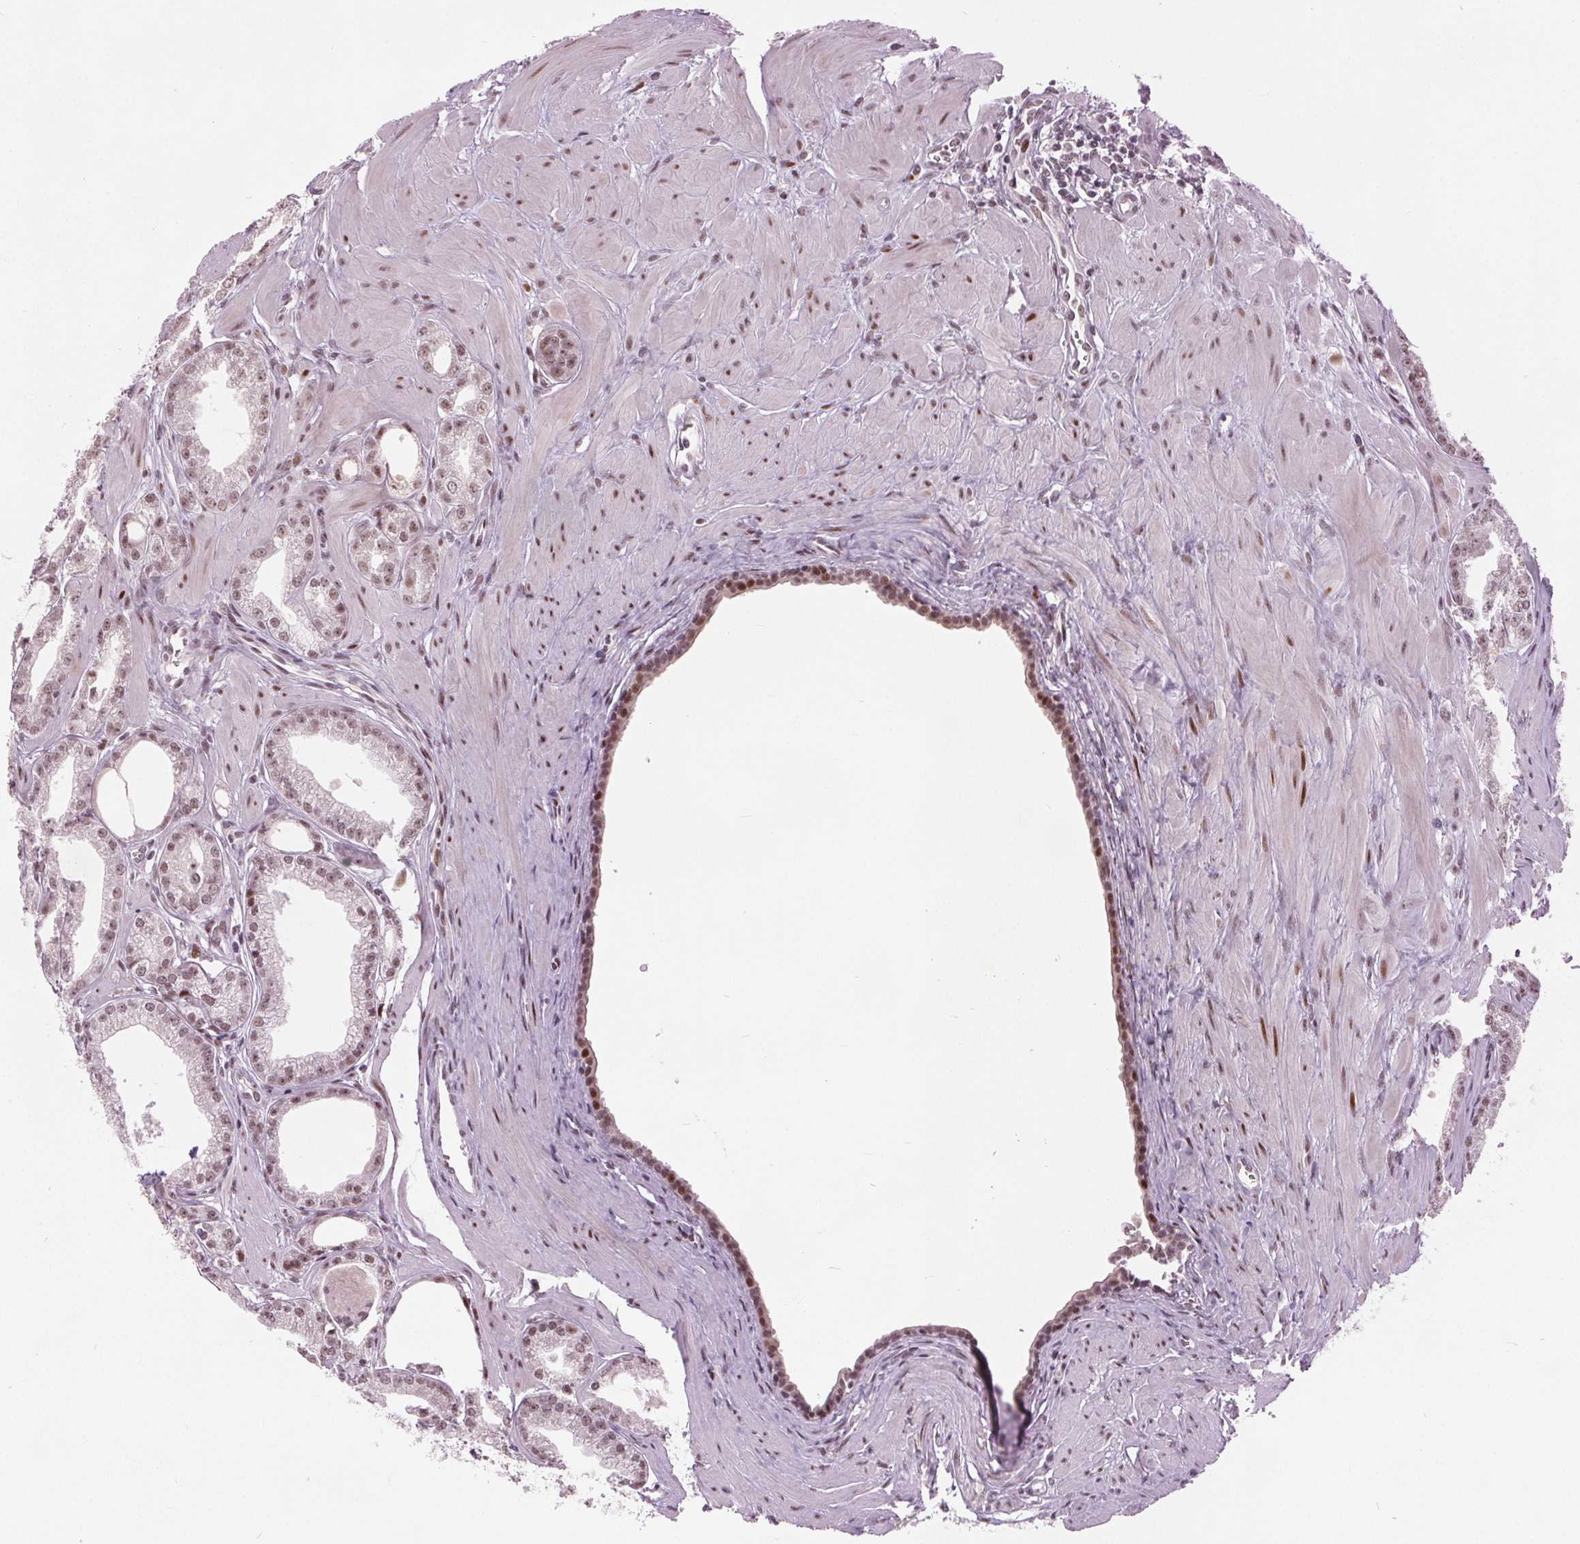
{"staining": {"intensity": "moderate", "quantity": ">75%", "location": "nuclear"}, "tissue": "prostate cancer", "cell_type": "Tumor cells", "image_type": "cancer", "snomed": [{"axis": "morphology", "description": "Adenocarcinoma, NOS"}, {"axis": "topography", "description": "Prostate"}], "caption": "A high-resolution photomicrograph shows immunohistochemistry staining of prostate cancer, which exhibits moderate nuclear staining in about >75% of tumor cells.", "gene": "TTC34", "patient": {"sex": "male", "age": 71}}